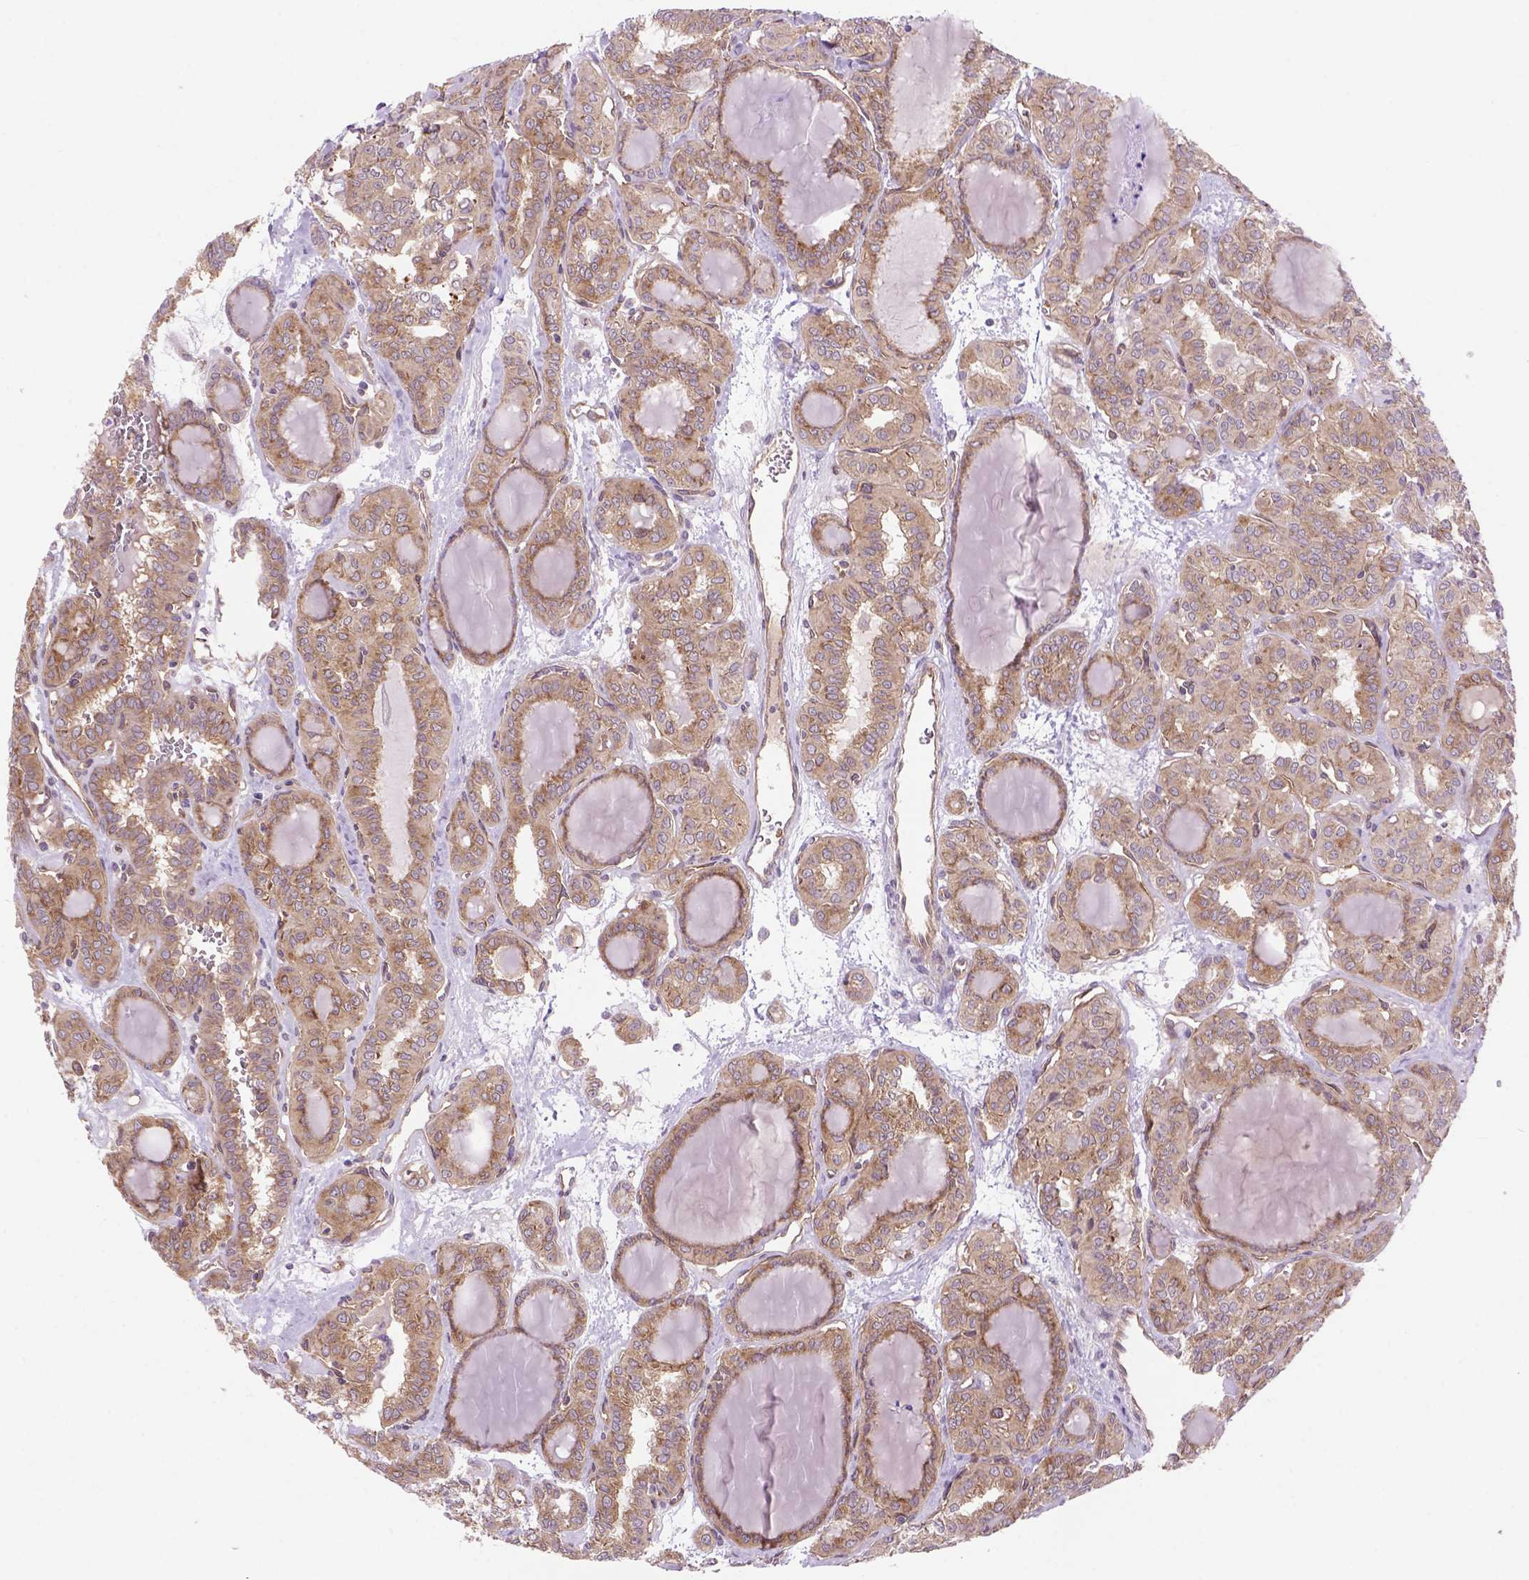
{"staining": {"intensity": "moderate", "quantity": ">75%", "location": "cytoplasmic/membranous"}, "tissue": "thyroid cancer", "cell_type": "Tumor cells", "image_type": "cancer", "snomed": [{"axis": "morphology", "description": "Papillary adenocarcinoma, NOS"}, {"axis": "topography", "description": "Thyroid gland"}], "caption": "About >75% of tumor cells in papillary adenocarcinoma (thyroid) exhibit moderate cytoplasmic/membranous protein expression as visualized by brown immunohistochemical staining.", "gene": "CASKIN2", "patient": {"sex": "female", "age": 41}}